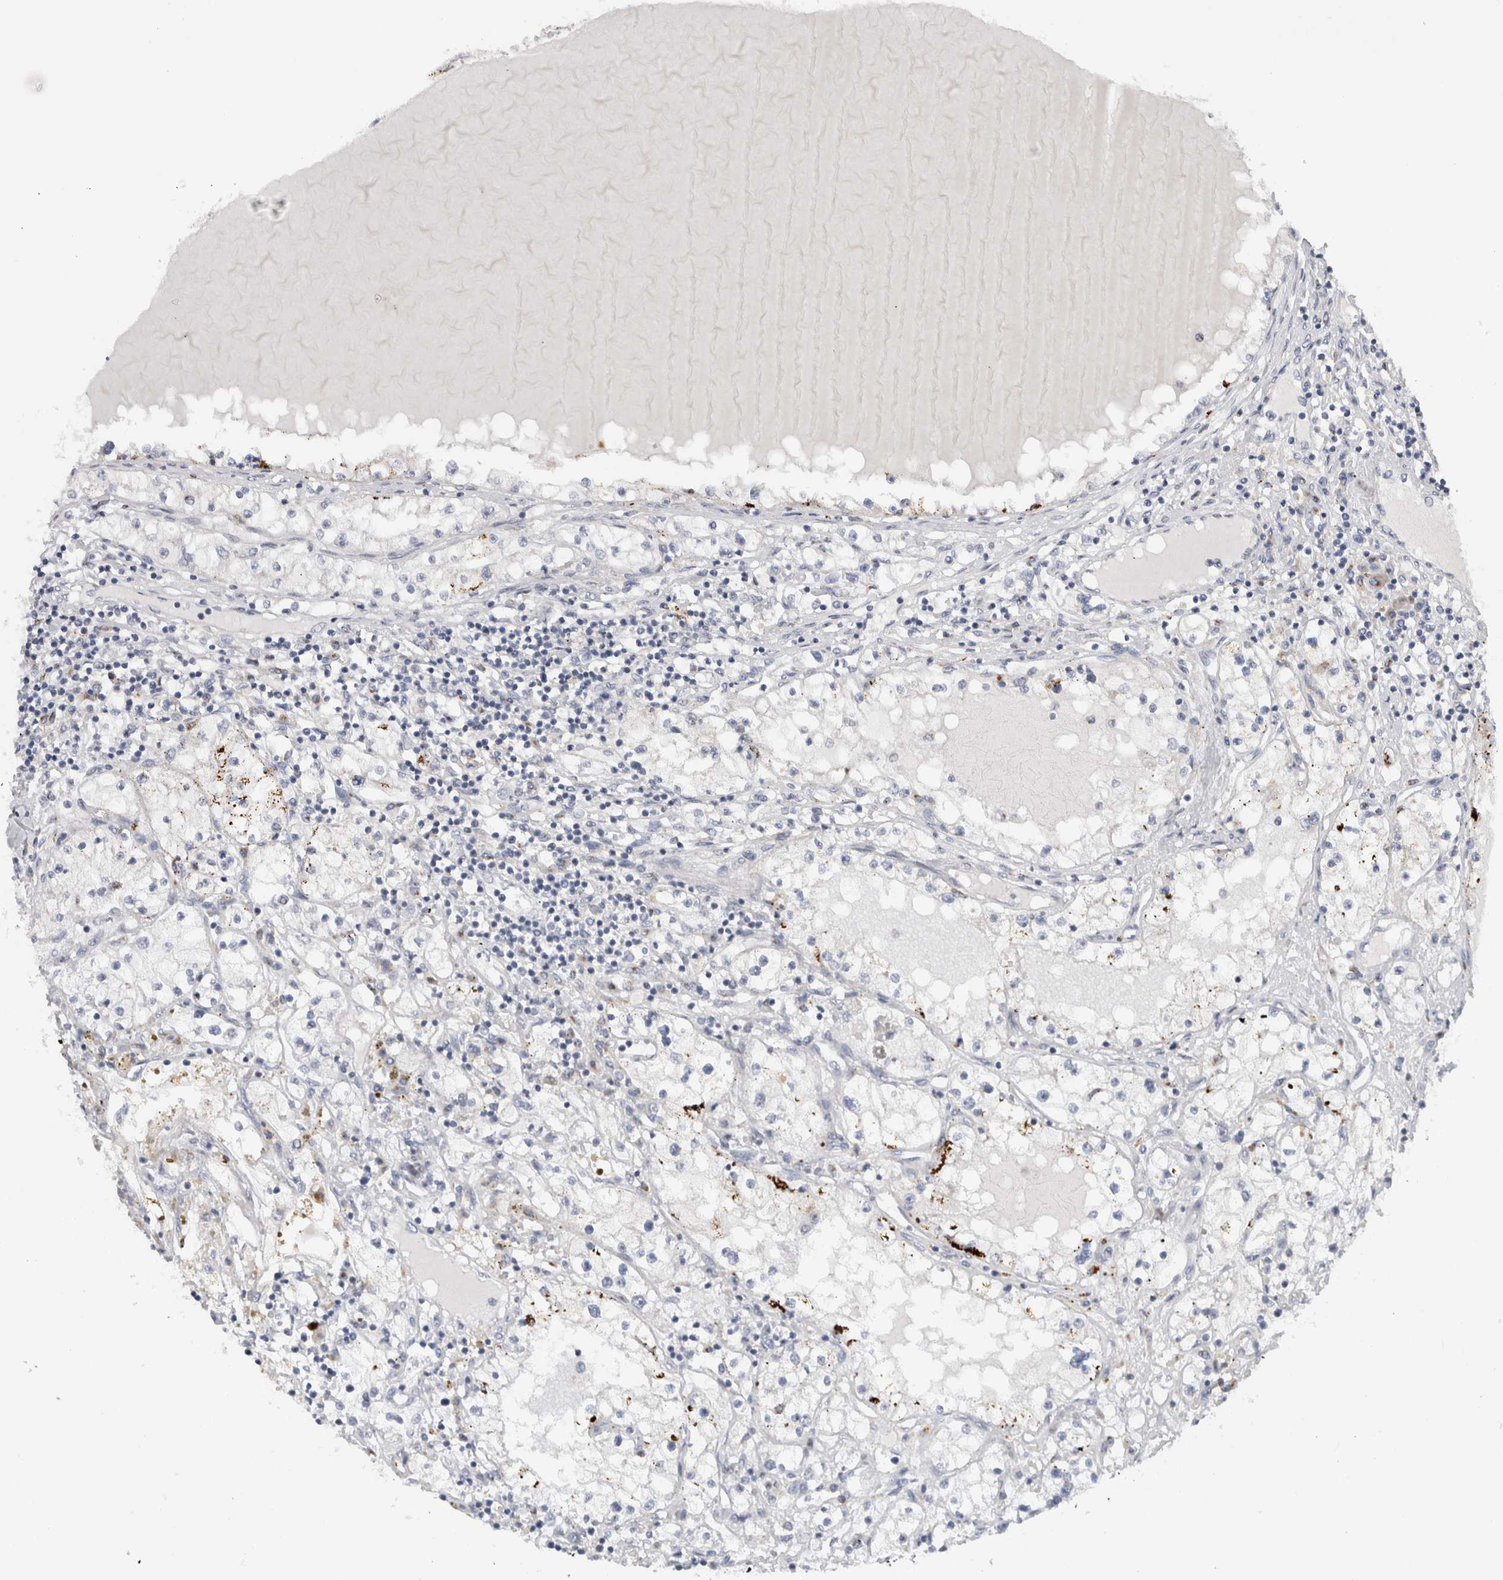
{"staining": {"intensity": "strong", "quantity": "<25%", "location": "cytoplasmic/membranous"}, "tissue": "renal cancer", "cell_type": "Tumor cells", "image_type": "cancer", "snomed": [{"axis": "morphology", "description": "Adenocarcinoma, NOS"}, {"axis": "topography", "description": "Kidney"}], "caption": "This is a photomicrograph of immunohistochemistry staining of adenocarcinoma (renal), which shows strong staining in the cytoplasmic/membranous of tumor cells.", "gene": "MGAT1", "patient": {"sex": "male", "age": 68}}